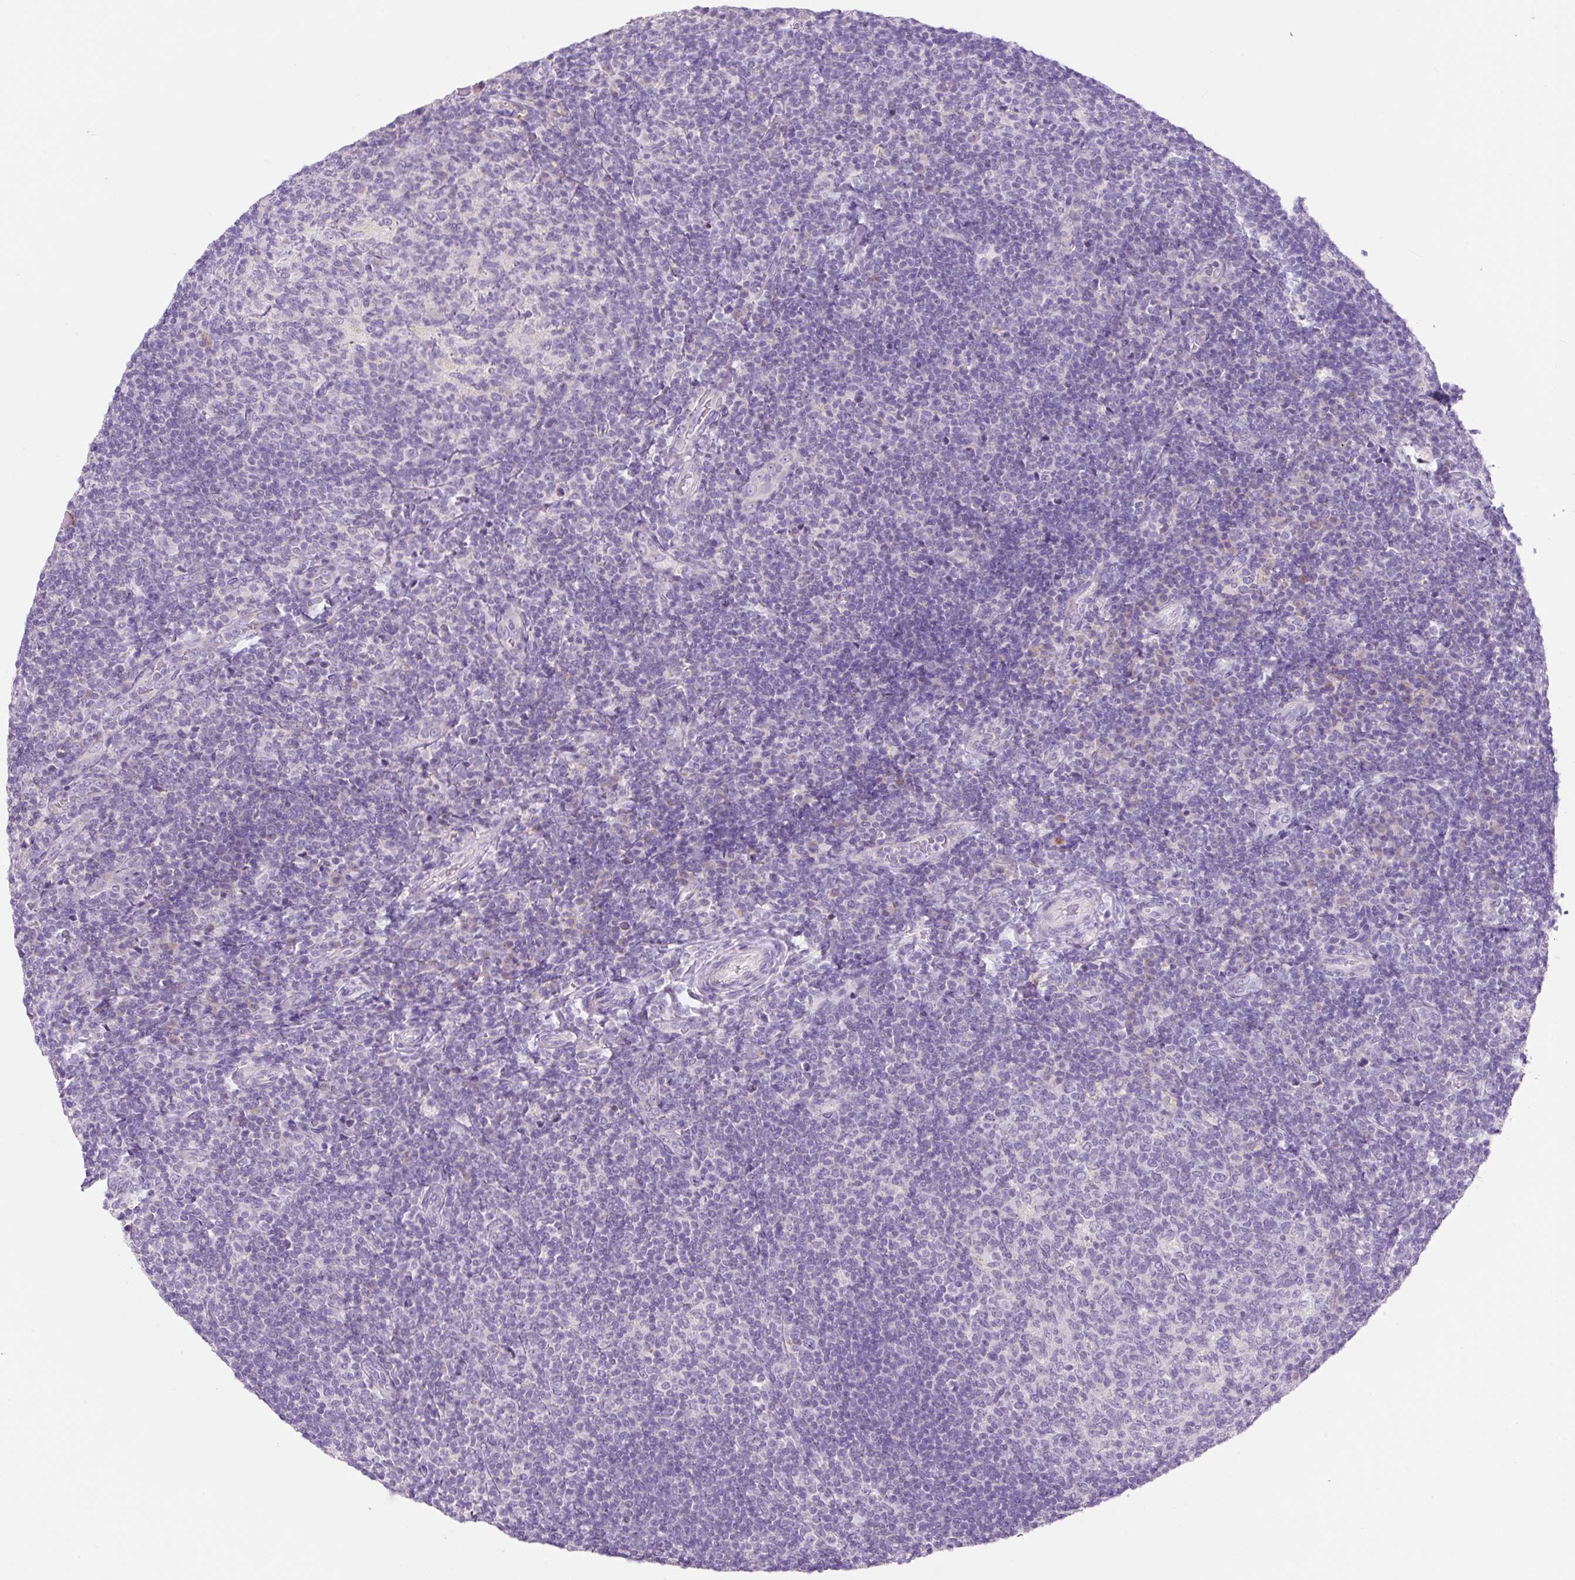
{"staining": {"intensity": "negative", "quantity": "none", "location": "none"}, "tissue": "tonsil", "cell_type": "Germinal center cells", "image_type": "normal", "snomed": [{"axis": "morphology", "description": "Normal tissue, NOS"}, {"axis": "topography", "description": "Tonsil"}], "caption": "Immunohistochemistry histopathology image of normal tonsil: human tonsil stained with DAB reveals no significant protein staining in germinal center cells. Nuclei are stained in blue.", "gene": "NDST3", "patient": {"sex": "female", "age": 10}}